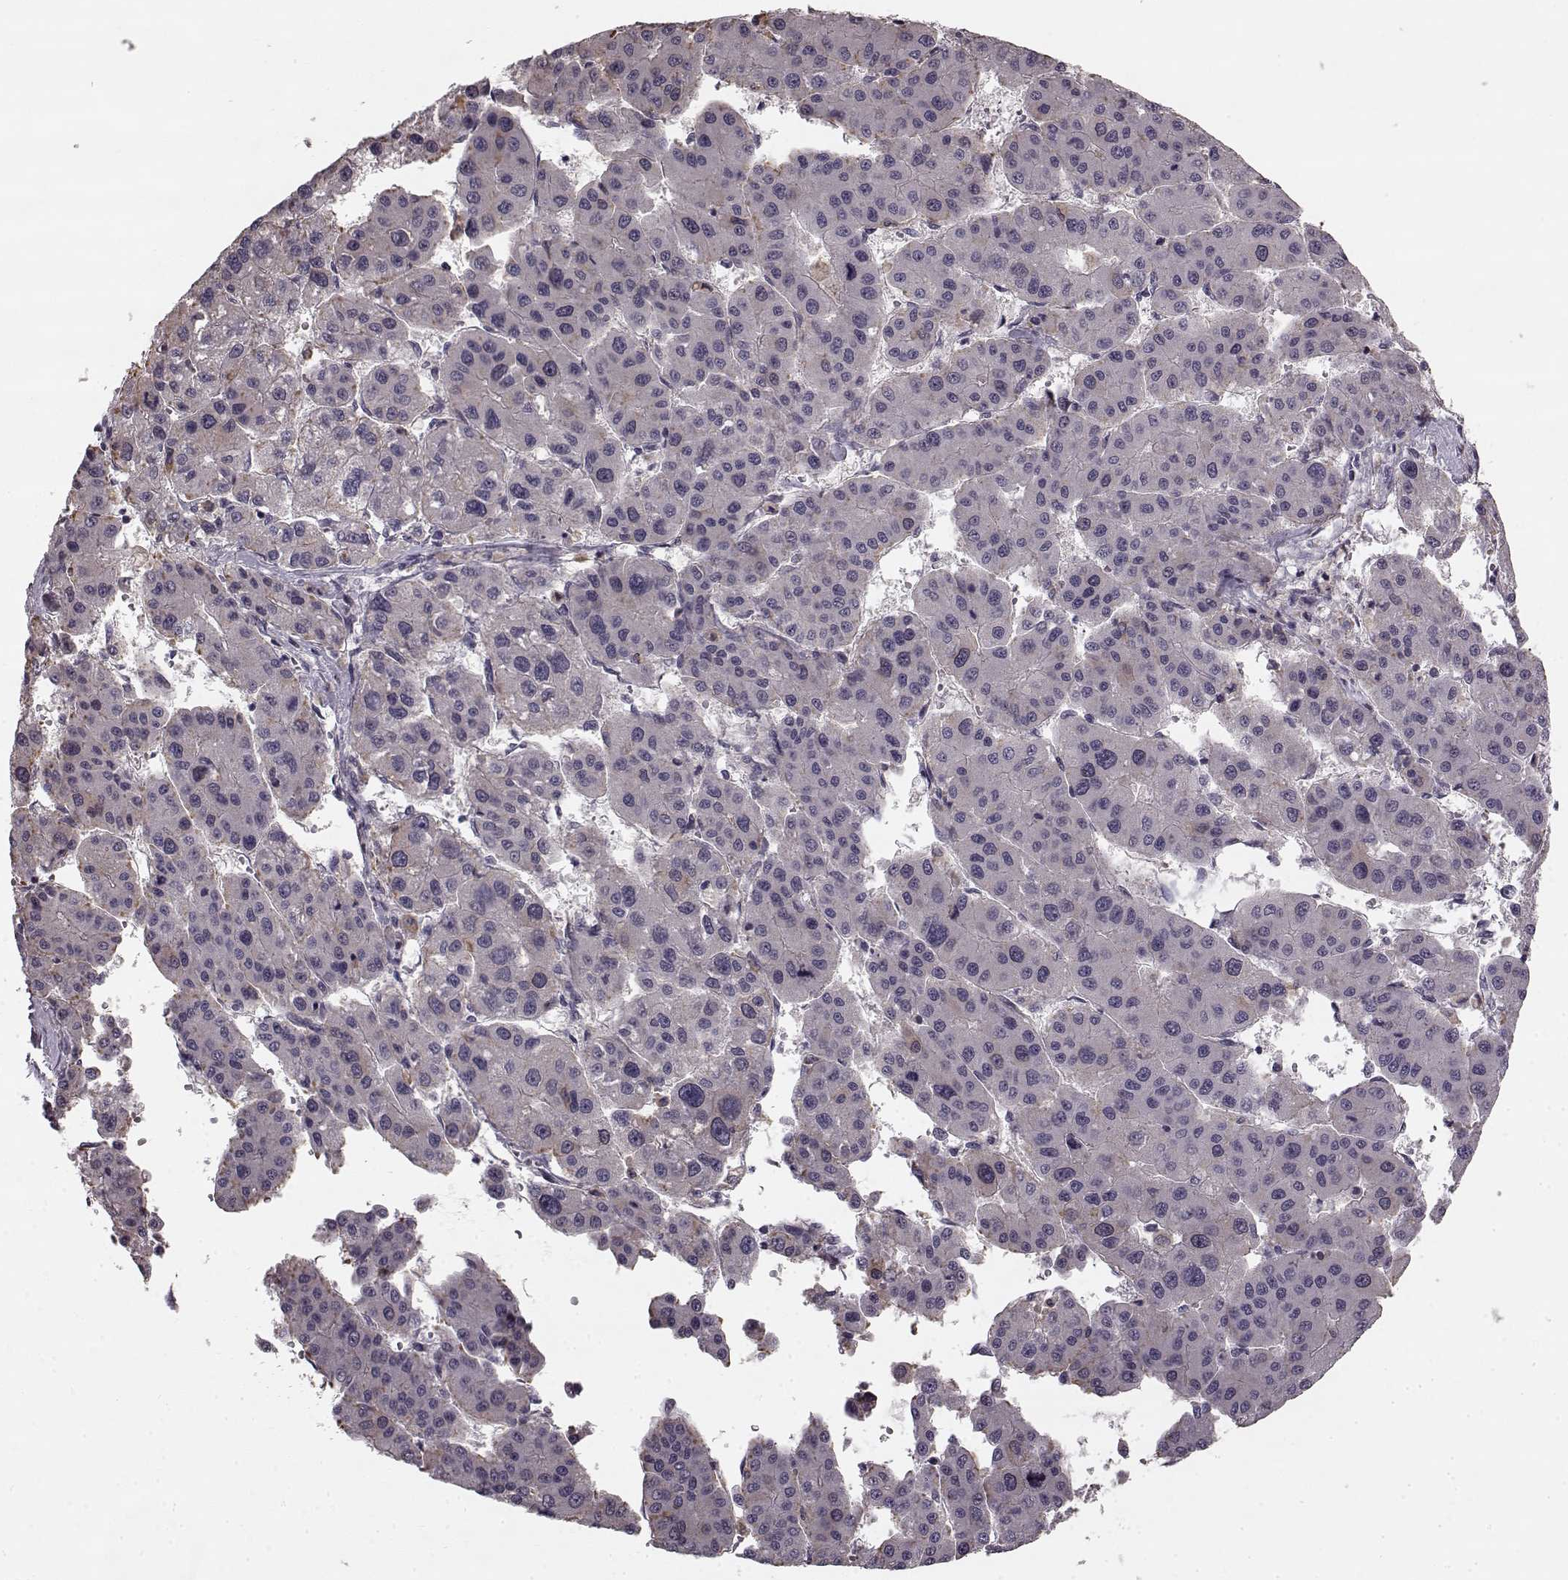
{"staining": {"intensity": "negative", "quantity": "none", "location": "none"}, "tissue": "liver cancer", "cell_type": "Tumor cells", "image_type": "cancer", "snomed": [{"axis": "morphology", "description": "Carcinoma, Hepatocellular, NOS"}, {"axis": "topography", "description": "Liver"}], "caption": "A high-resolution photomicrograph shows IHC staining of liver cancer (hepatocellular carcinoma), which demonstrates no significant staining in tumor cells. Nuclei are stained in blue.", "gene": "HMMR", "patient": {"sex": "male", "age": 73}}